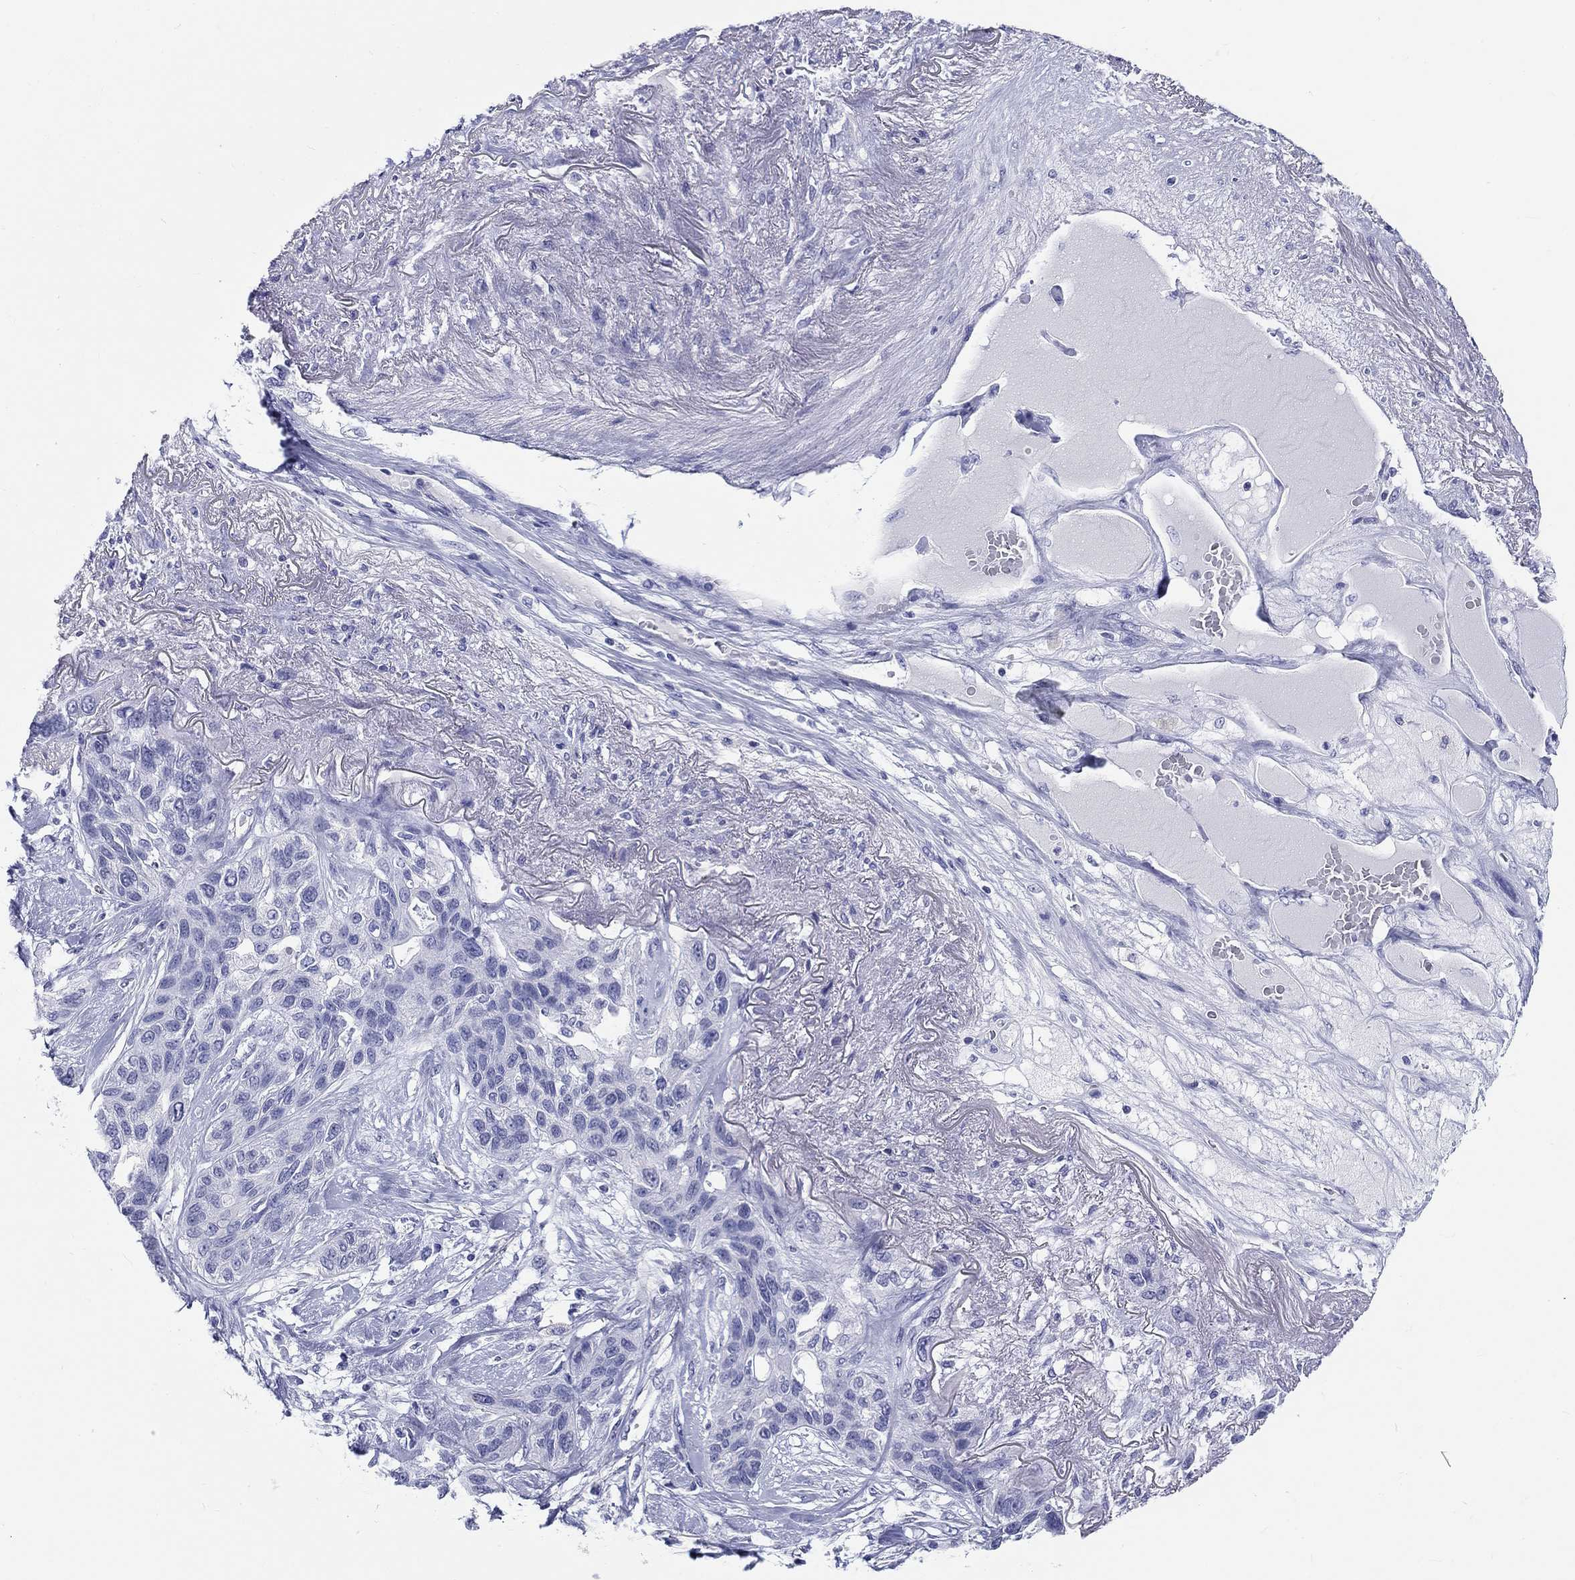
{"staining": {"intensity": "negative", "quantity": "none", "location": "none"}, "tissue": "lung cancer", "cell_type": "Tumor cells", "image_type": "cancer", "snomed": [{"axis": "morphology", "description": "Squamous cell carcinoma, NOS"}, {"axis": "topography", "description": "Lung"}], "caption": "This photomicrograph is of lung cancer stained with immunohistochemistry to label a protein in brown with the nuclei are counter-stained blue. There is no positivity in tumor cells.", "gene": "H1-1", "patient": {"sex": "female", "age": 70}}